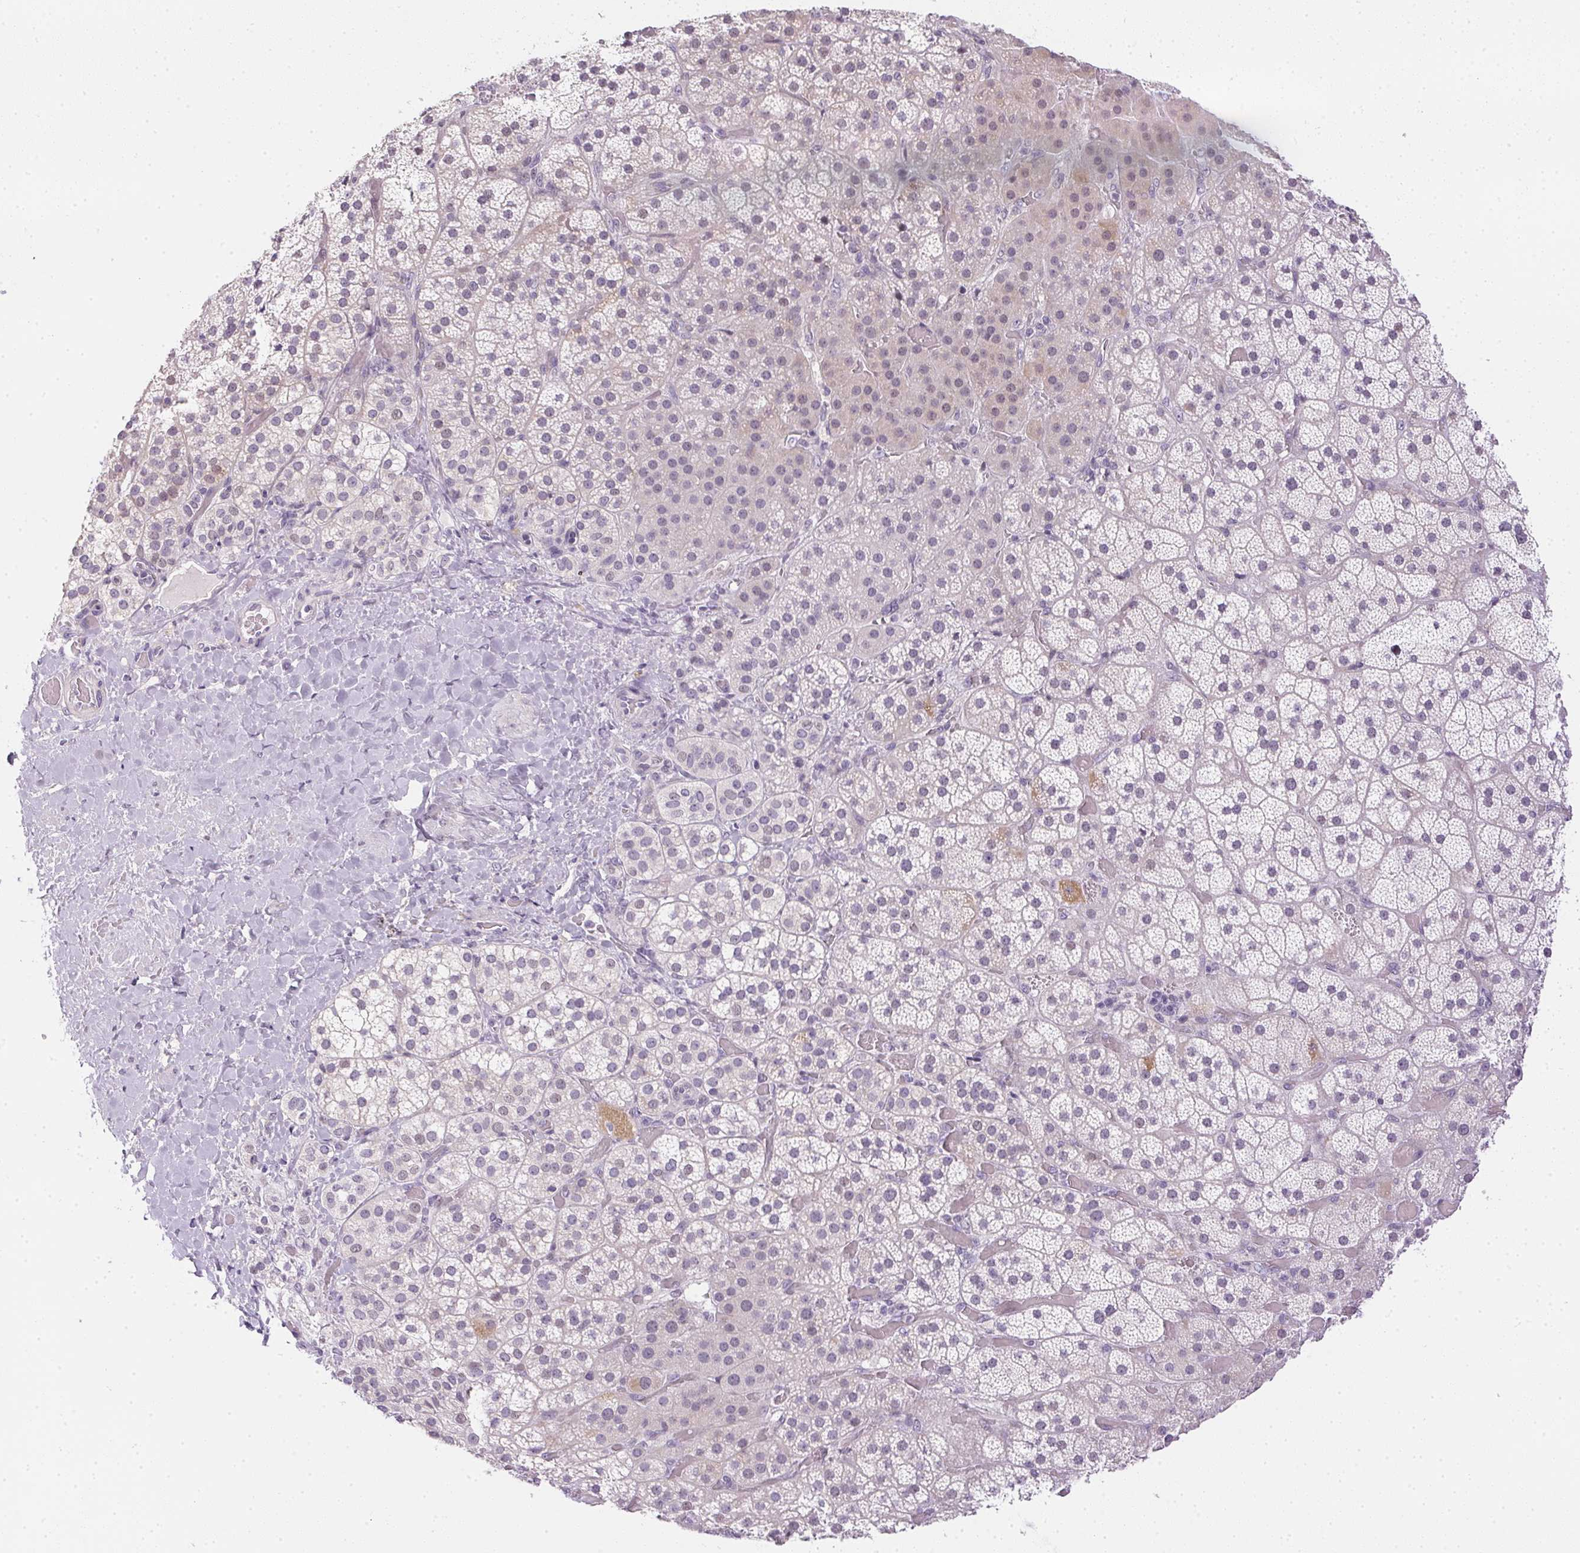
{"staining": {"intensity": "weak", "quantity": "<25%", "location": "cytoplasmic/membranous"}, "tissue": "adrenal gland", "cell_type": "Glandular cells", "image_type": "normal", "snomed": [{"axis": "morphology", "description": "Normal tissue, NOS"}, {"axis": "topography", "description": "Adrenal gland"}], "caption": "The immunohistochemistry (IHC) image has no significant positivity in glandular cells of adrenal gland. (Brightfield microscopy of DAB (3,3'-diaminobenzidine) IHC at high magnification).", "gene": "GSDMC", "patient": {"sex": "male", "age": 57}}